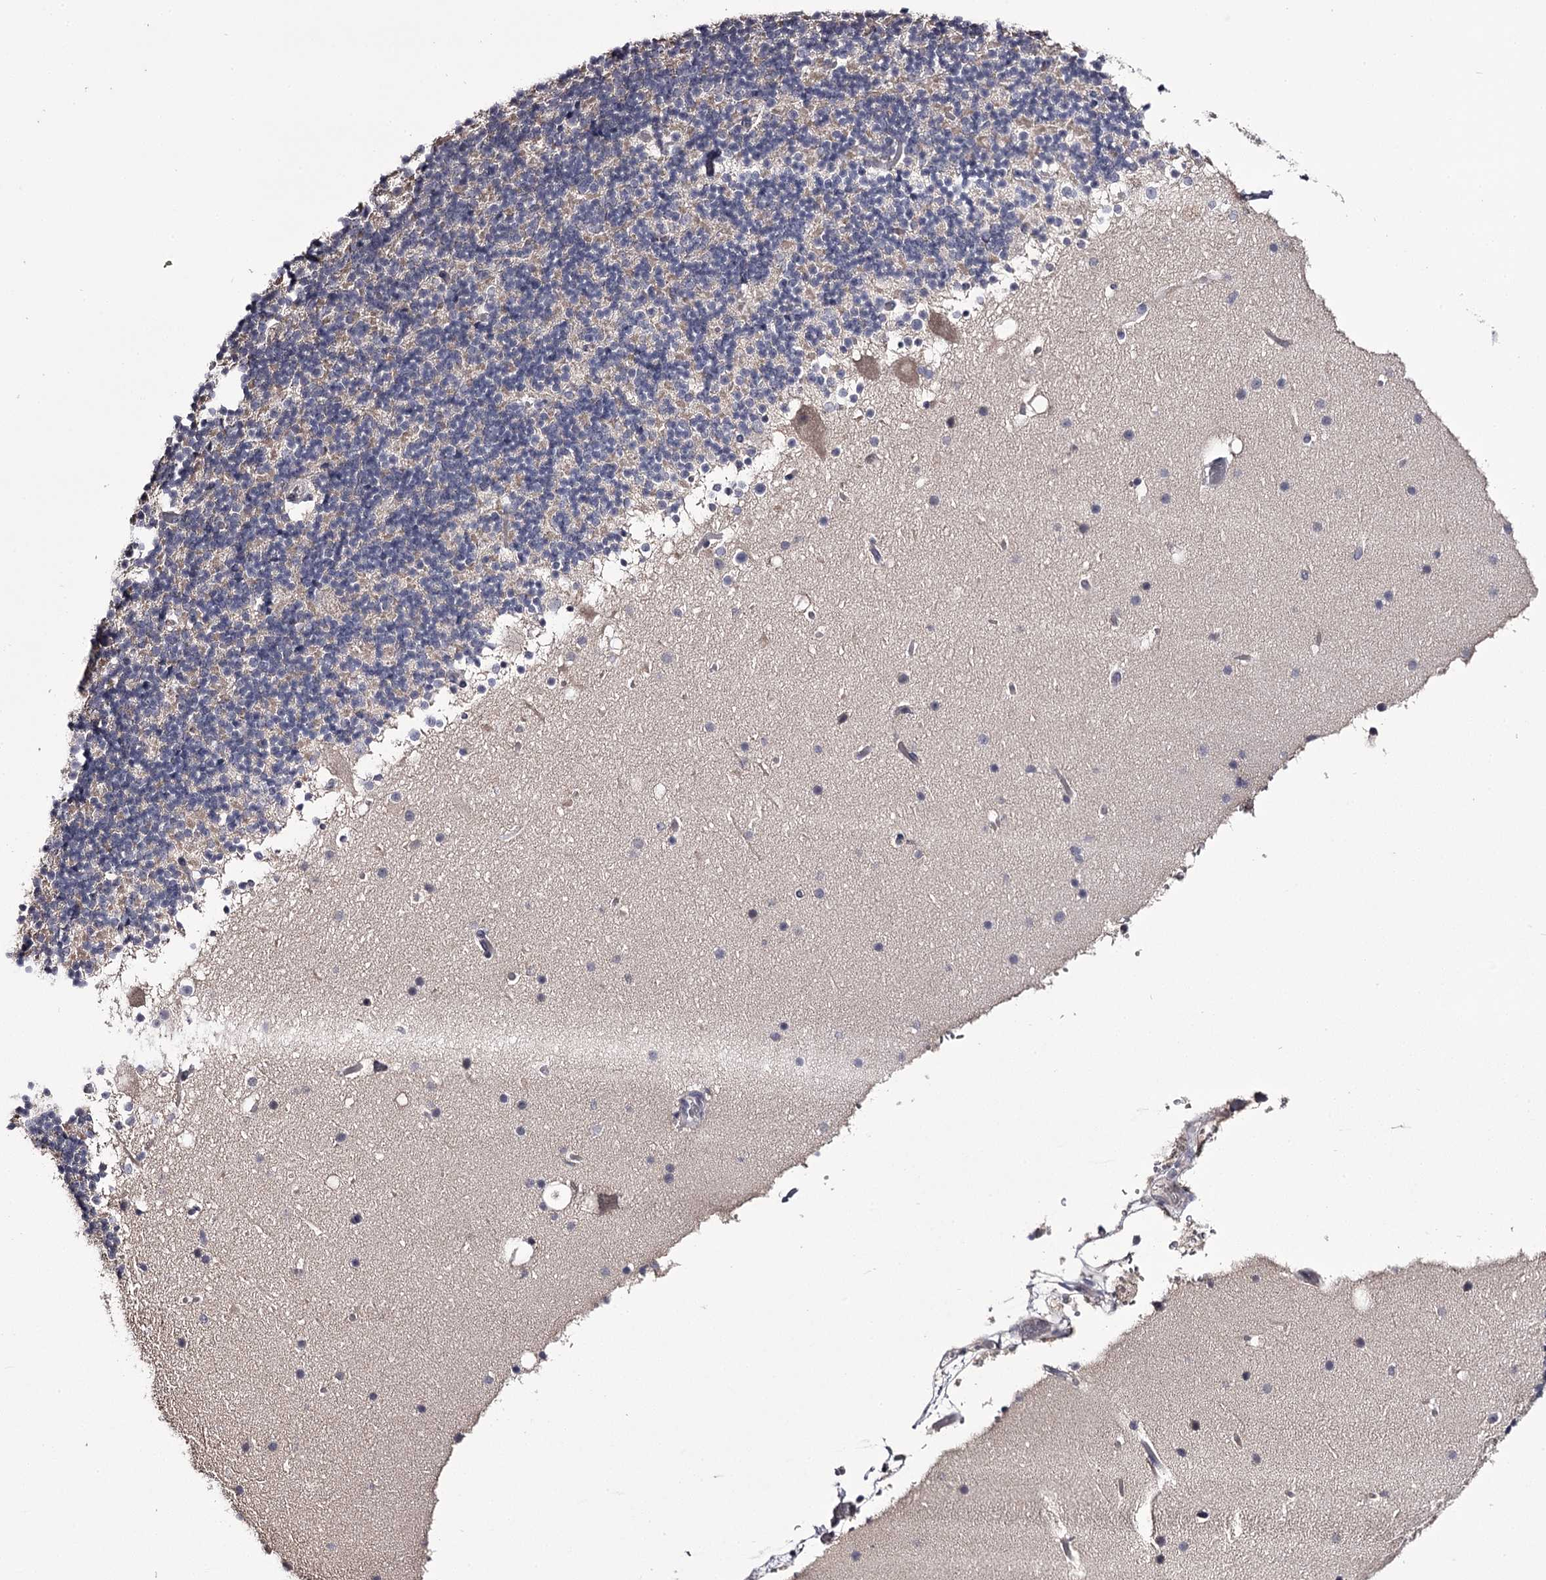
{"staining": {"intensity": "negative", "quantity": "none", "location": "none"}, "tissue": "cerebellum", "cell_type": "Cells in granular layer", "image_type": "normal", "snomed": [{"axis": "morphology", "description": "Normal tissue, NOS"}, {"axis": "topography", "description": "Cerebellum"}], "caption": "Image shows no protein staining in cells in granular layer of normal cerebellum.", "gene": "PRM2", "patient": {"sex": "male", "age": 57}}